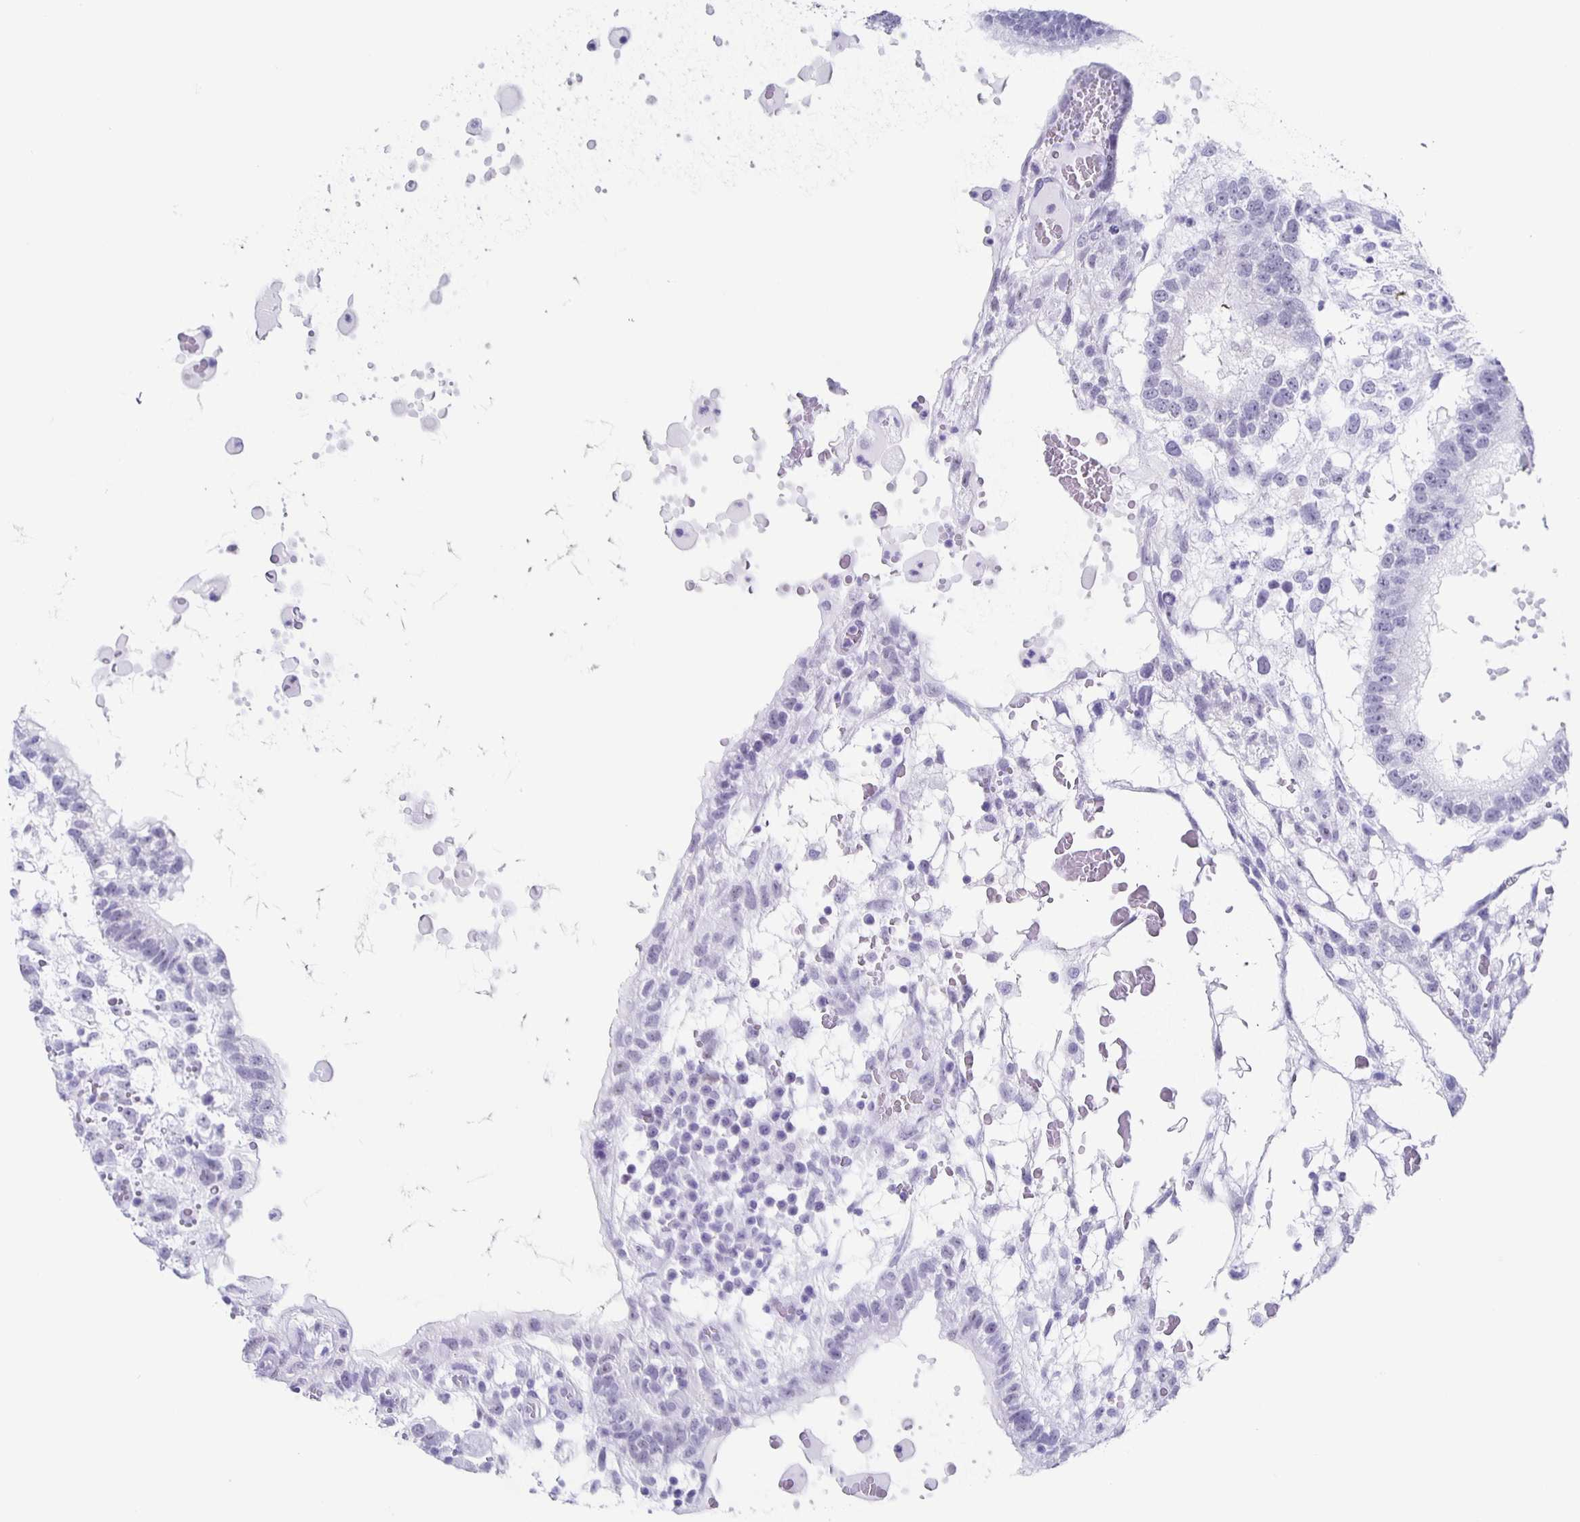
{"staining": {"intensity": "negative", "quantity": "none", "location": "none"}, "tissue": "testis cancer", "cell_type": "Tumor cells", "image_type": "cancer", "snomed": [{"axis": "morphology", "description": "Normal tissue, NOS"}, {"axis": "morphology", "description": "Carcinoma, Embryonal, NOS"}, {"axis": "topography", "description": "Testis"}], "caption": "Immunohistochemistry histopathology image of neoplastic tissue: human testis embryonal carcinoma stained with DAB (3,3'-diaminobenzidine) shows no significant protein staining in tumor cells.", "gene": "TPPP", "patient": {"sex": "male", "age": 32}}